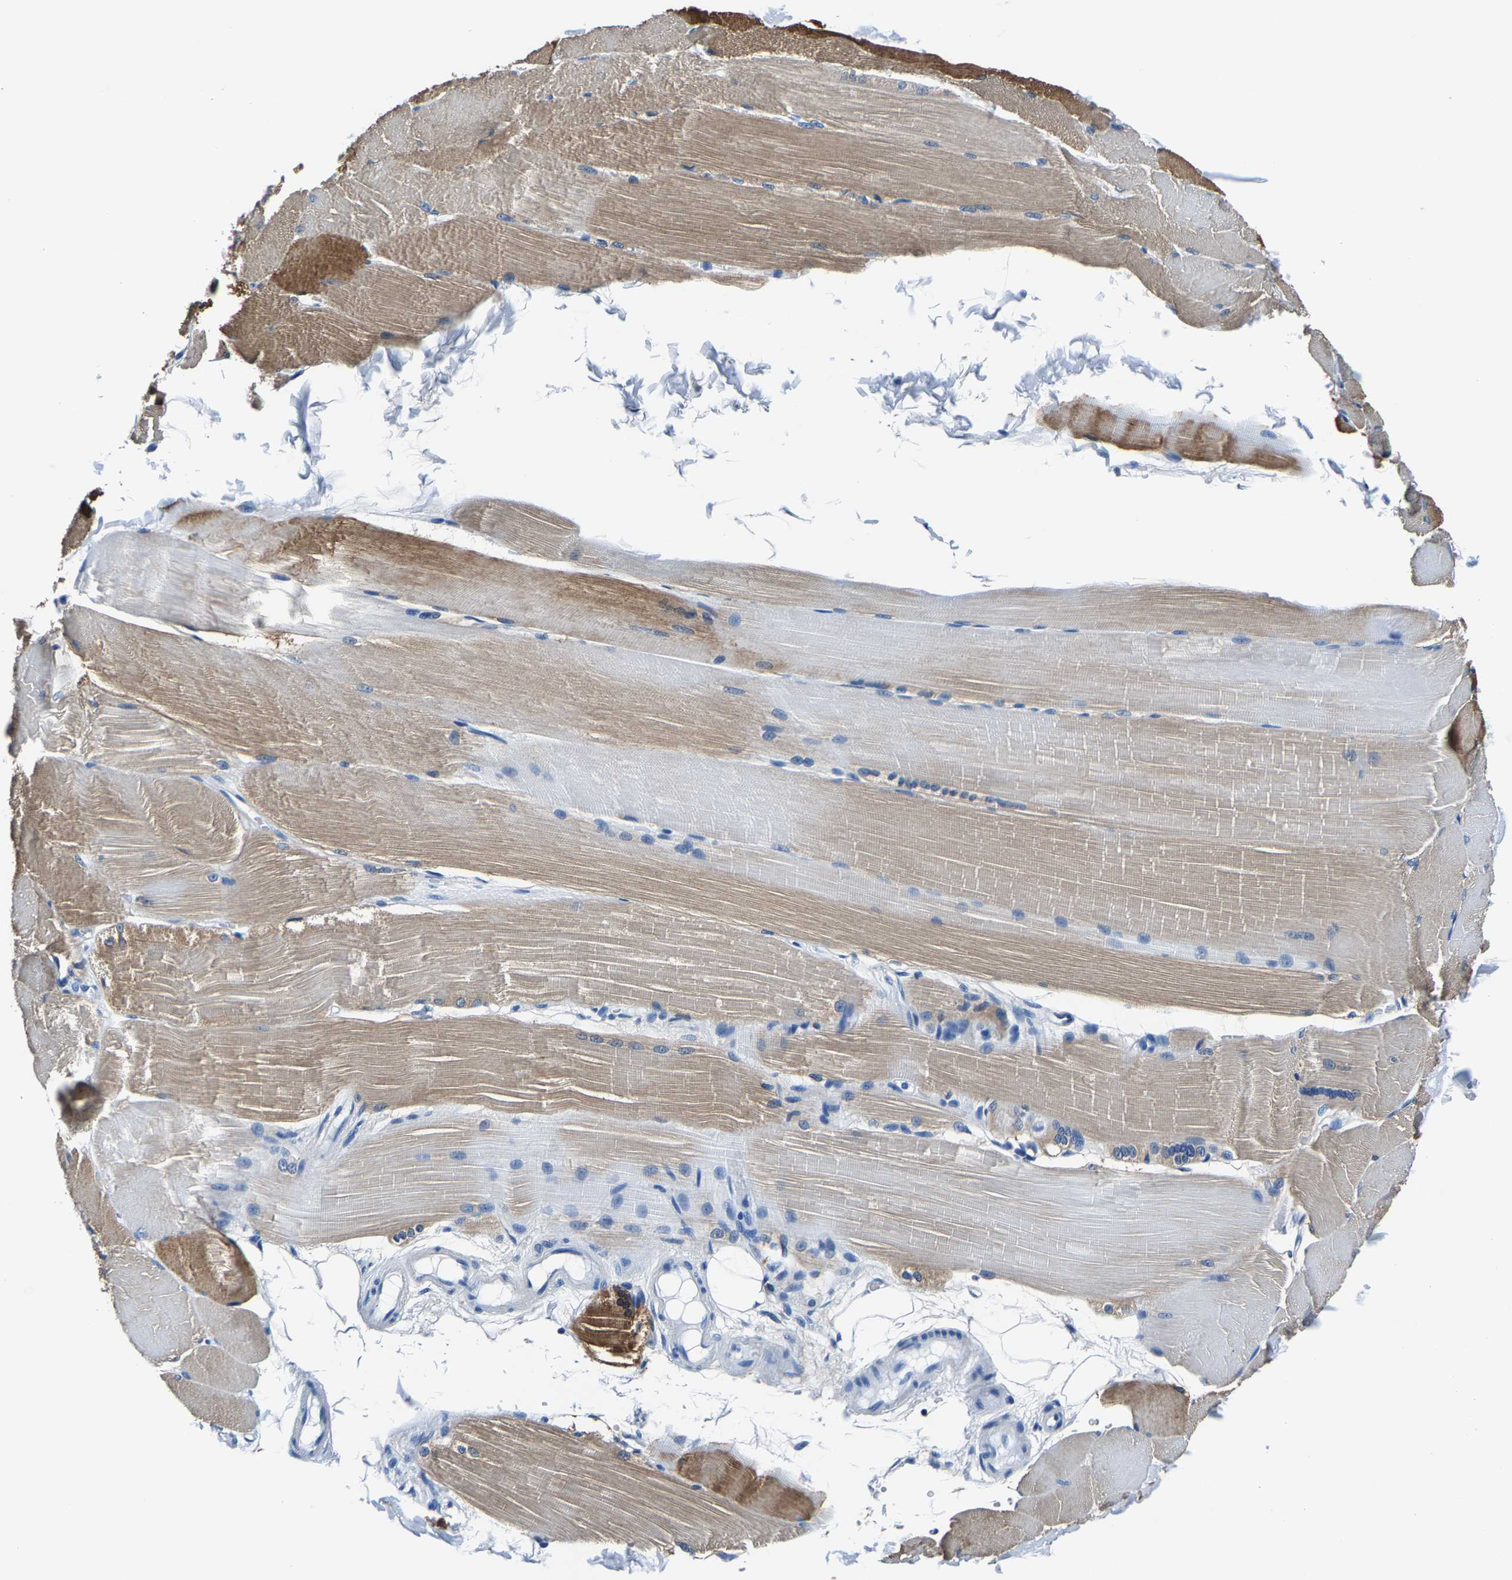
{"staining": {"intensity": "moderate", "quantity": "25%-75%", "location": "cytoplasmic/membranous"}, "tissue": "skeletal muscle", "cell_type": "Myocytes", "image_type": "normal", "snomed": [{"axis": "morphology", "description": "Normal tissue, NOS"}, {"axis": "topography", "description": "Skin"}, {"axis": "topography", "description": "Skeletal muscle"}], "caption": "Protein staining displays moderate cytoplasmic/membranous positivity in approximately 25%-75% of myocytes in normal skeletal muscle. Using DAB (3,3'-diaminobenzidine) (brown) and hematoxylin (blue) stains, captured at high magnification using brightfield microscopy.", "gene": "ALDOB", "patient": {"sex": "male", "age": 83}}